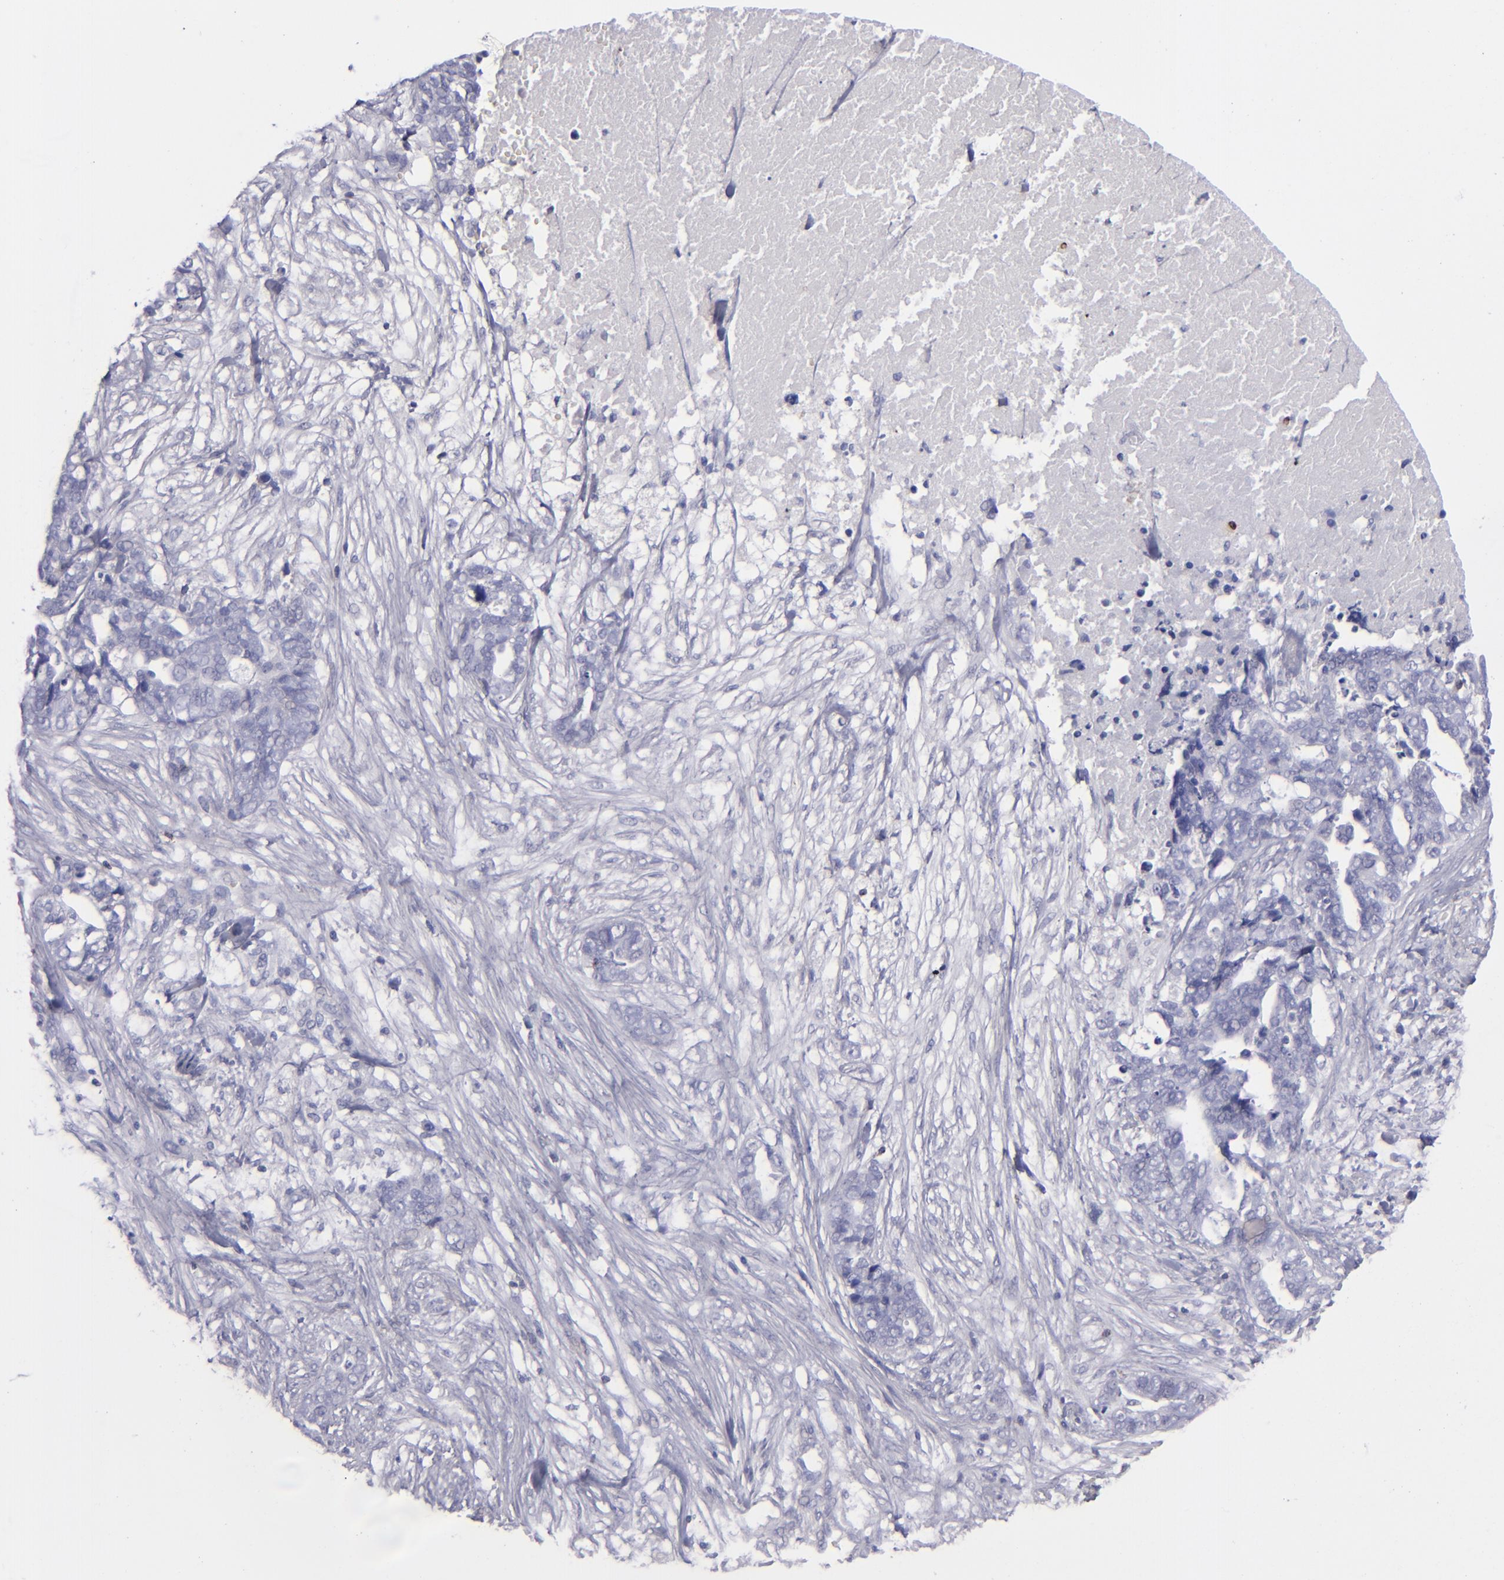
{"staining": {"intensity": "negative", "quantity": "none", "location": "none"}, "tissue": "ovarian cancer", "cell_type": "Tumor cells", "image_type": "cancer", "snomed": [{"axis": "morphology", "description": "Normal tissue, NOS"}, {"axis": "morphology", "description": "Cystadenocarcinoma, serous, NOS"}, {"axis": "topography", "description": "Fallopian tube"}, {"axis": "topography", "description": "Ovary"}], "caption": "Micrograph shows no protein positivity in tumor cells of serous cystadenocarcinoma (ovarian) tissue.", "gene": "CD2", "patient": {"sex": "female", "age": 56}}